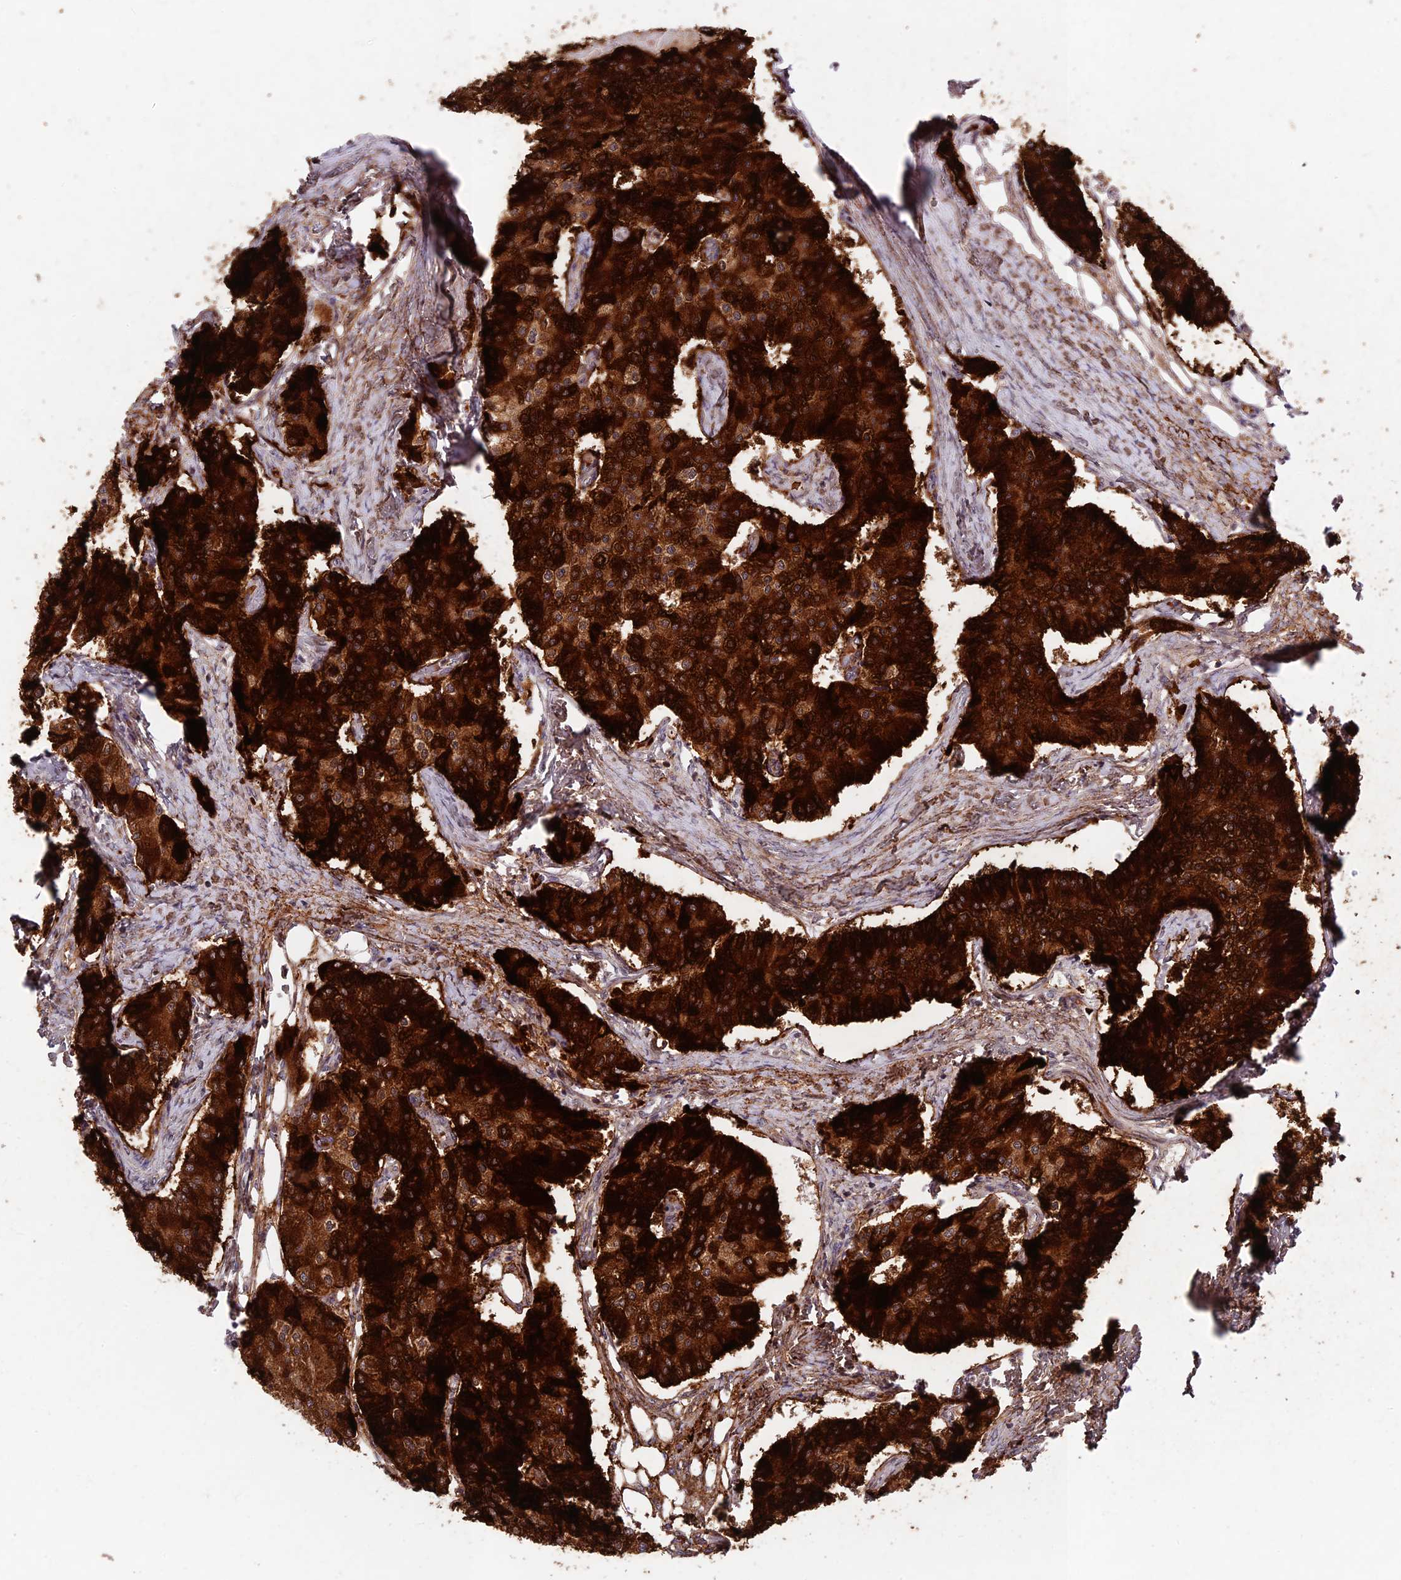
{"staining": {"intensity": "strong", "quantity": ">75%", "location": "cytoplasmic/membranous"}, "tissue": "carcinoid", "cell_type": "Tumor cells", "image_type": "cancer", "snomed": [{"axis": "morphology", "description": "Carcinoid, malignant, NOS"}, {"axis": "topography", "description": "Colon"}], "caption": "Carcinoid (malignant) stained for a protein exhibits strong cytoplasmic/membranous positivity in tumor cells.", "gene": "RAVER1", "patient": {"sex": "female", "age": 52}}